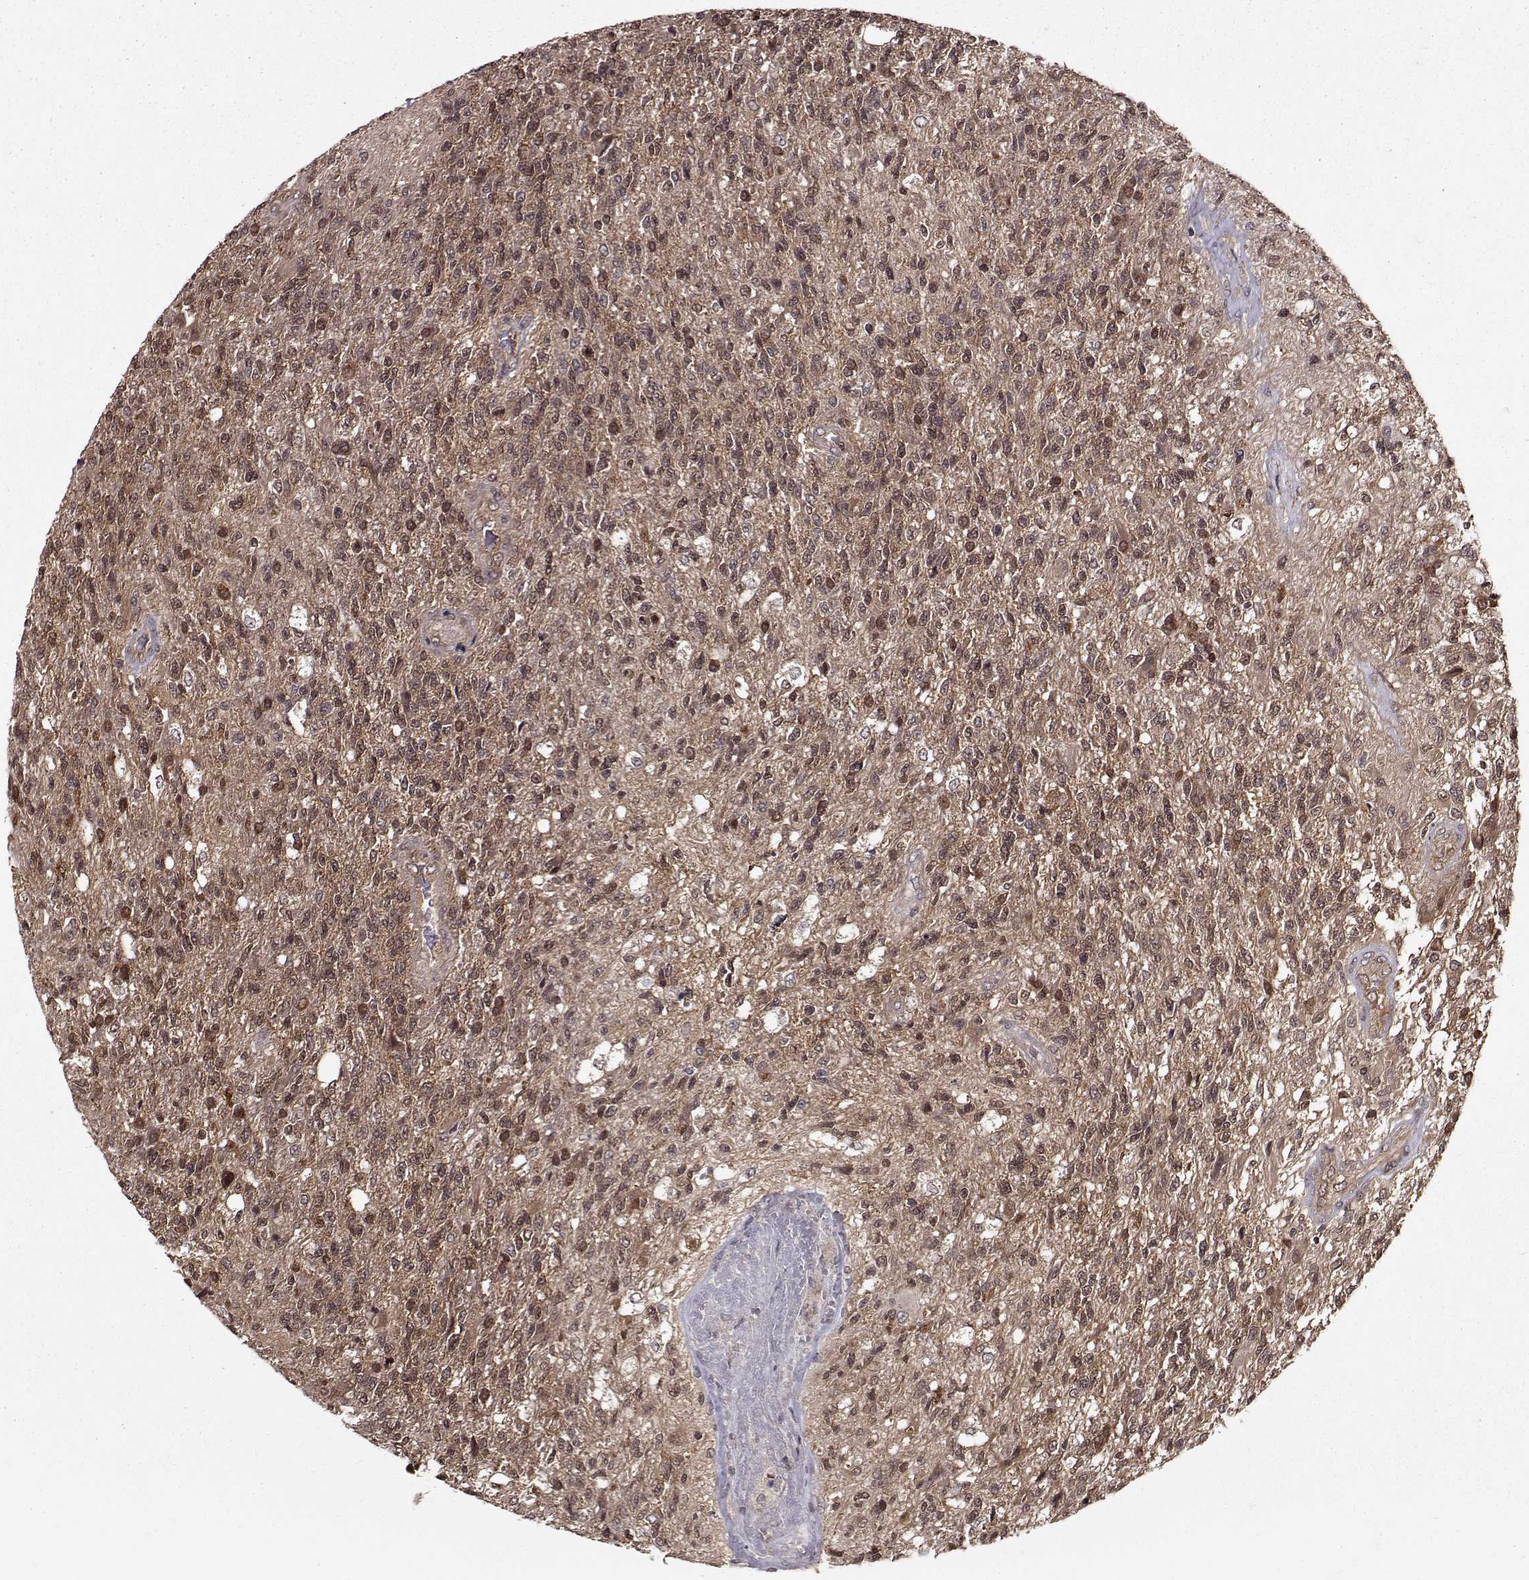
{"staining": {"intensity": "negative", "quantity": "none", "location": "none"}, "tissue": "glioma", "cell_type": "Tumor cells", "image_type": "cancer", "snomed": [{"axis": "morphology", "description": "Glioma, malignant, High grade"}, {"axis": "topography", "description": "Brain"}], "caption": "IHC photomicrograph of neoplastic tissue: glioma stained with DAB reveals no significant protein staining in tumor cells.", "gene": "PPP2R2A", "patient": {"sex": "male", "age": 56}}